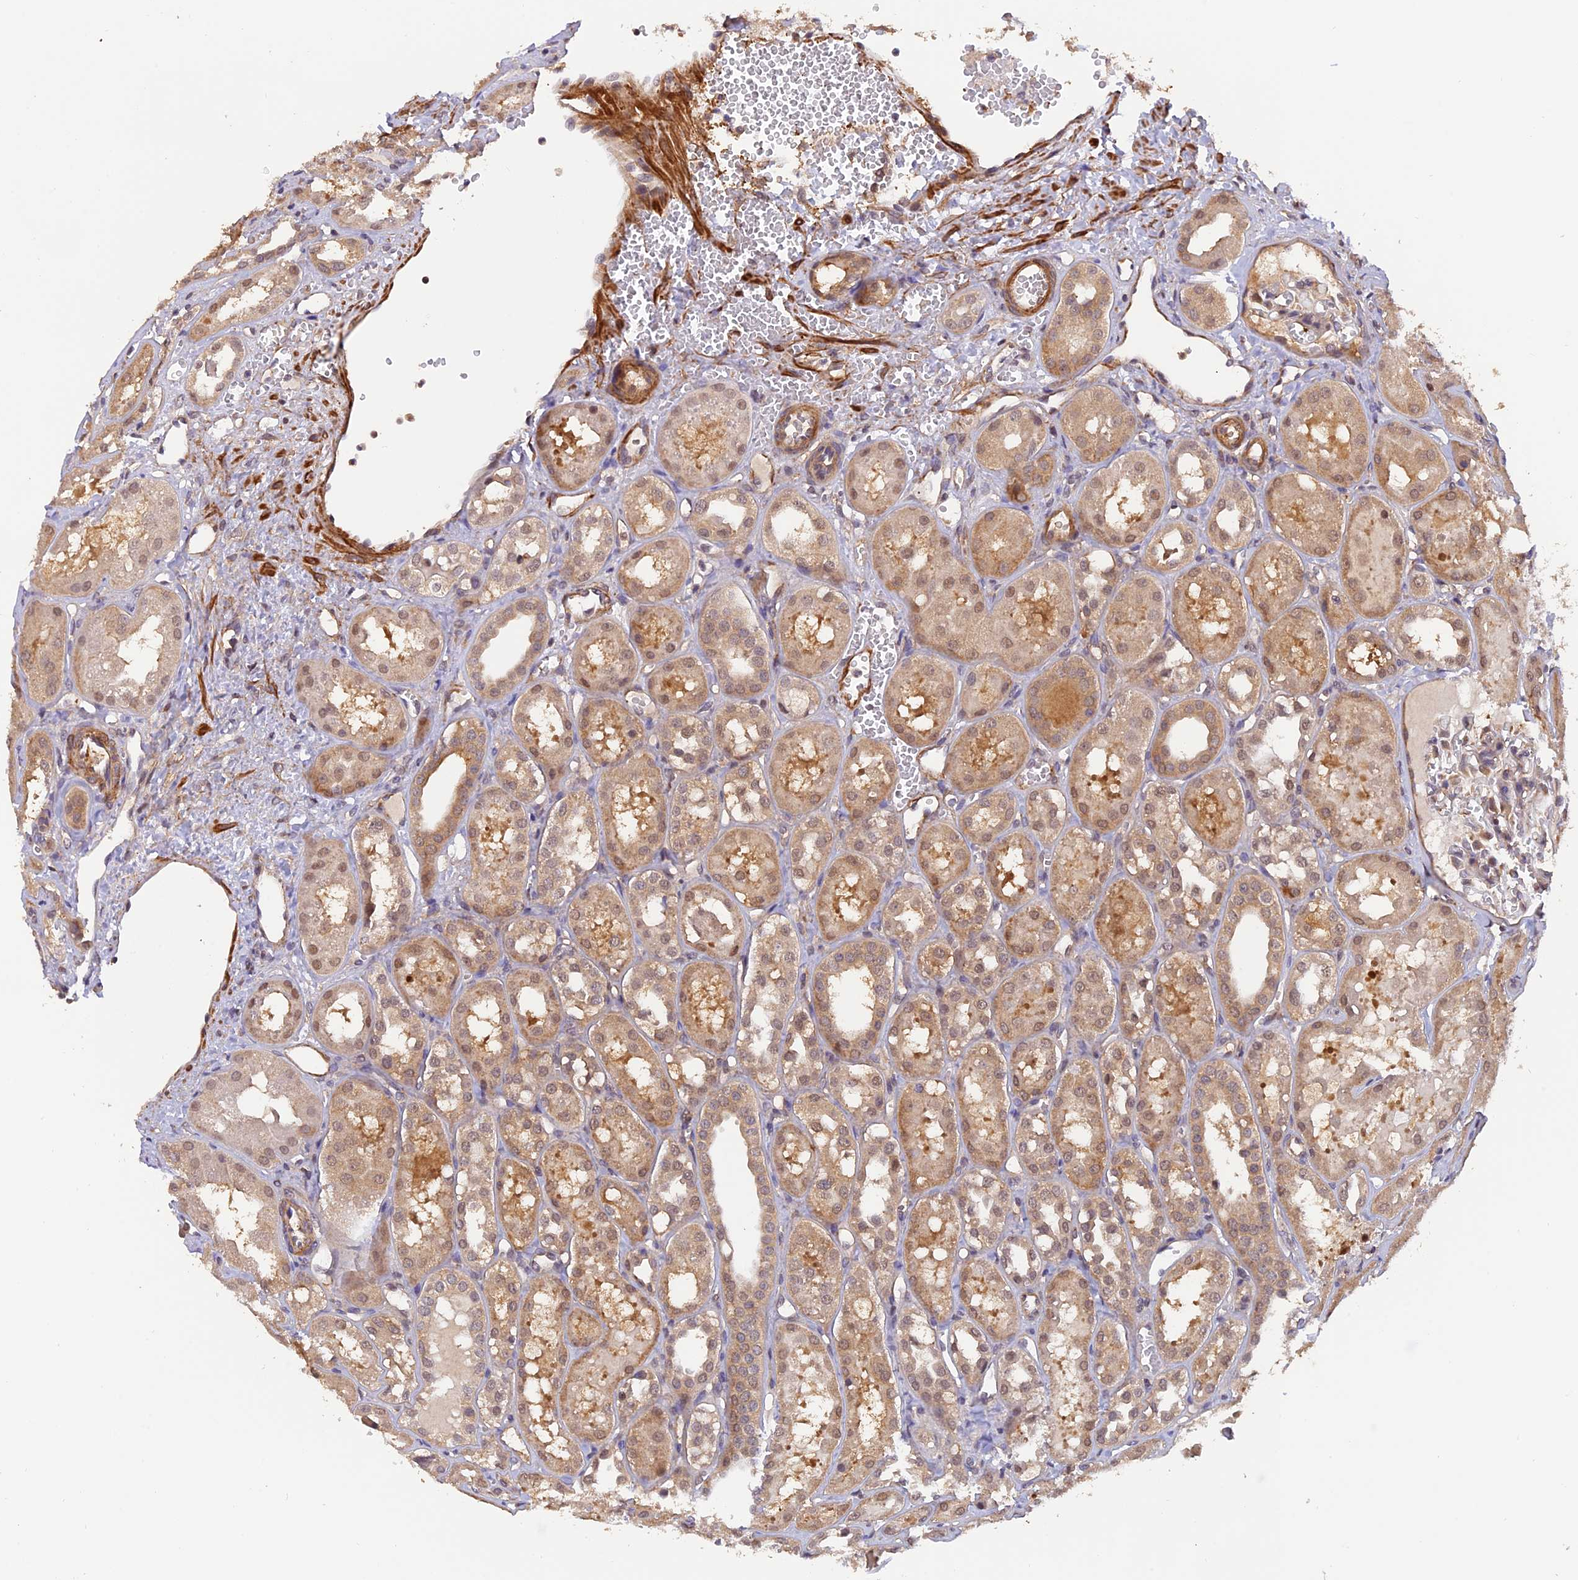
{"staining": {"intensity": "weak", "quantity": "<25%", "location": "cytoplasmic/membranous"}, "tissue": "kidney", "cell_type": "Cells in glomeruli", "image_type": "normal", "snomed": [{"axis": "morphology", "description": "Normal tissue, NOS"}, {"axis": "topography", "description": "Kidney"}], "caption": "Unremarkable kidney was stained to show a protein in brown. There is no significant expression in cells in glomeruli.", "gene": "PSMB3", "patient": {"sex": "male", "age": 16}}